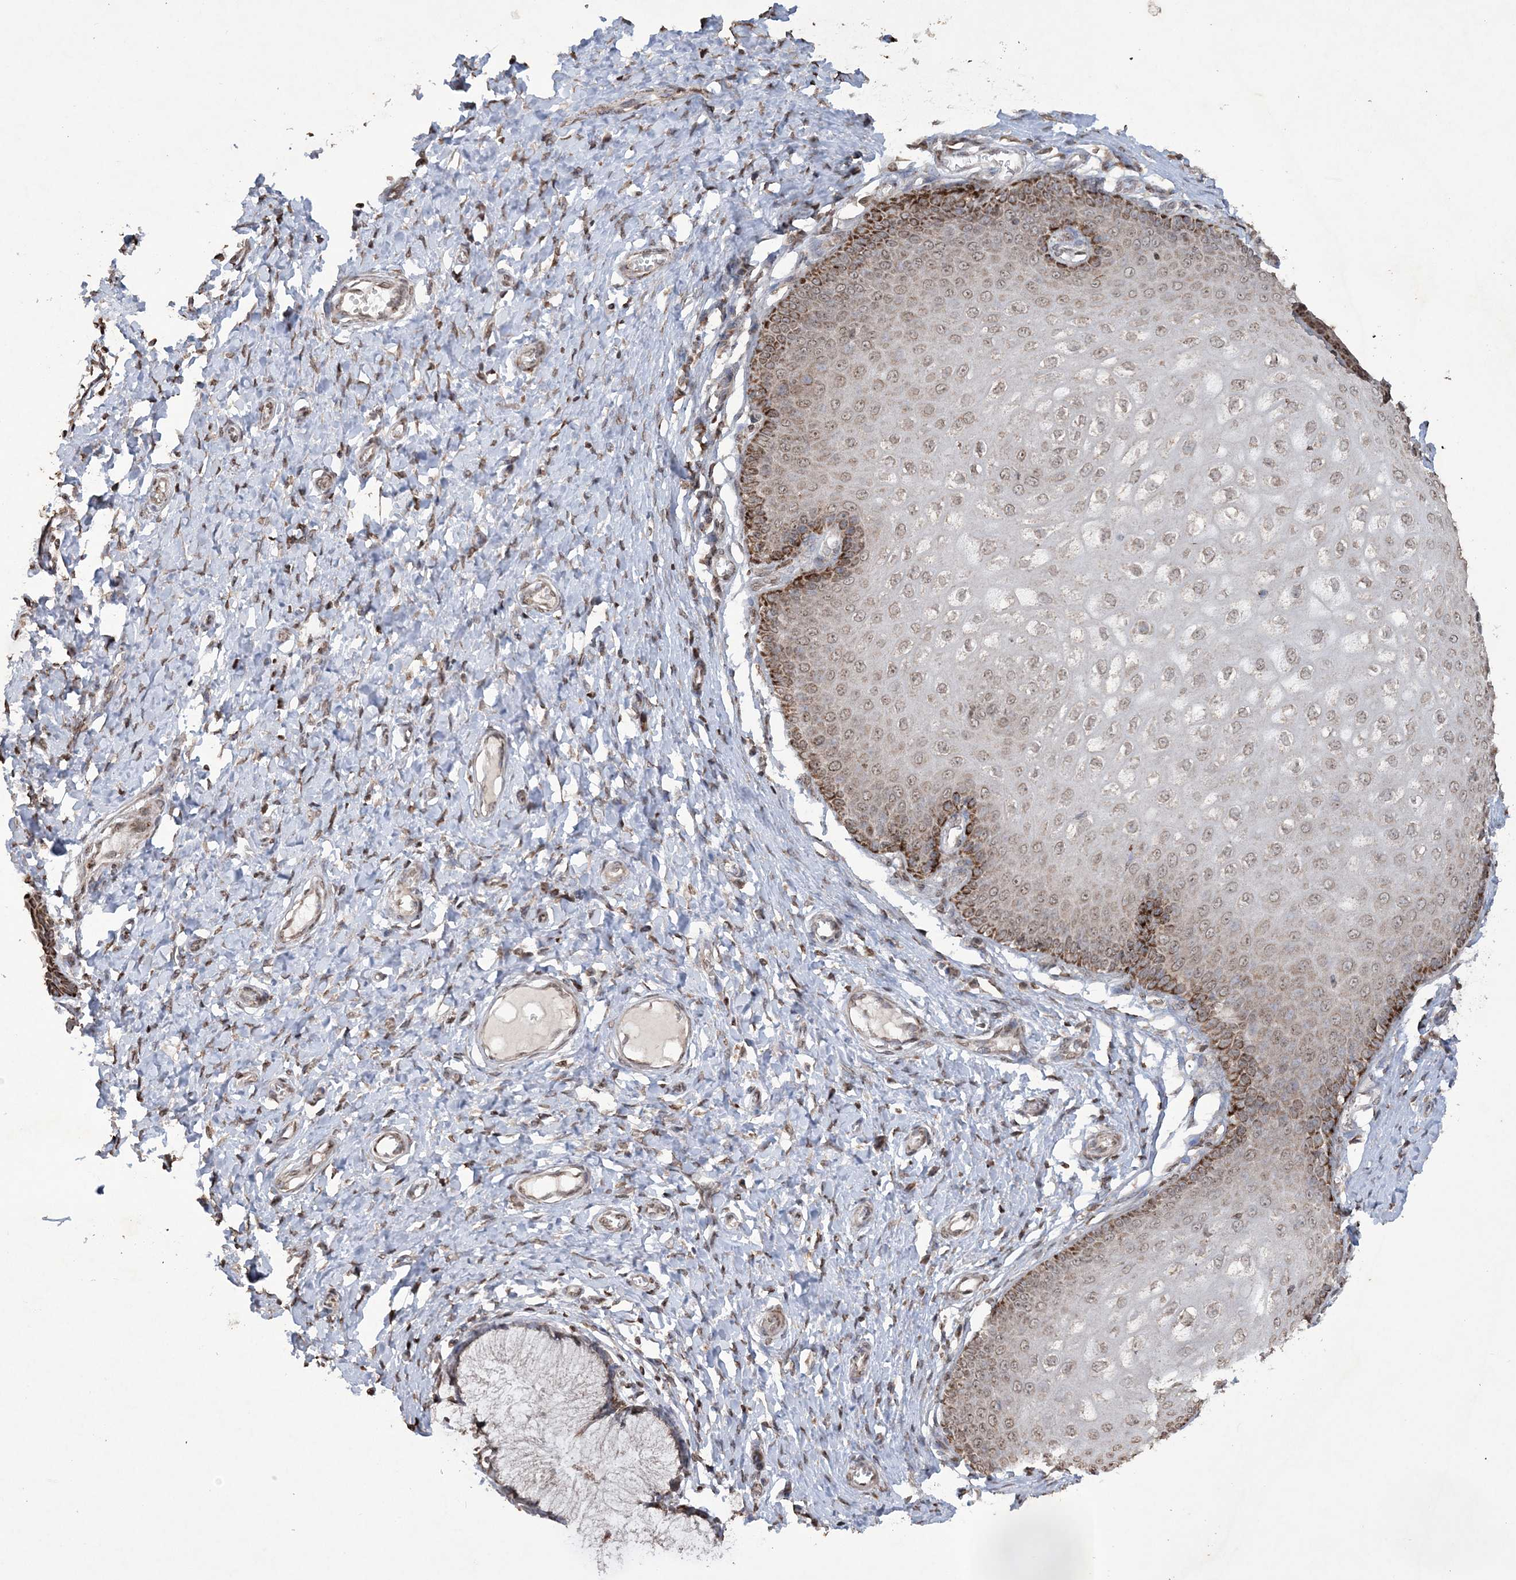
{"staining": {"intensity": "moderate", "quantity": "25%-75%", "location": "cytoplasmic/membranous"}, "tissue": "cervix", "cell_type": "Glandular cells", "image_type": "normal", "snomed": [{"axis": "morphology", "description": "Normal tissue, NOS"}, {"axis": "topography", "description": "Cervix"}], "caption": "Immunohistochemistry of benign cervix demonstrates medium levels of moderate cytoplasmic/membranous positivity in about 25%-75% of glandular cells. Nuclei are stained in blue.", "gene": "TTC7A", "patient": {"sex": "female", "age": 55}}